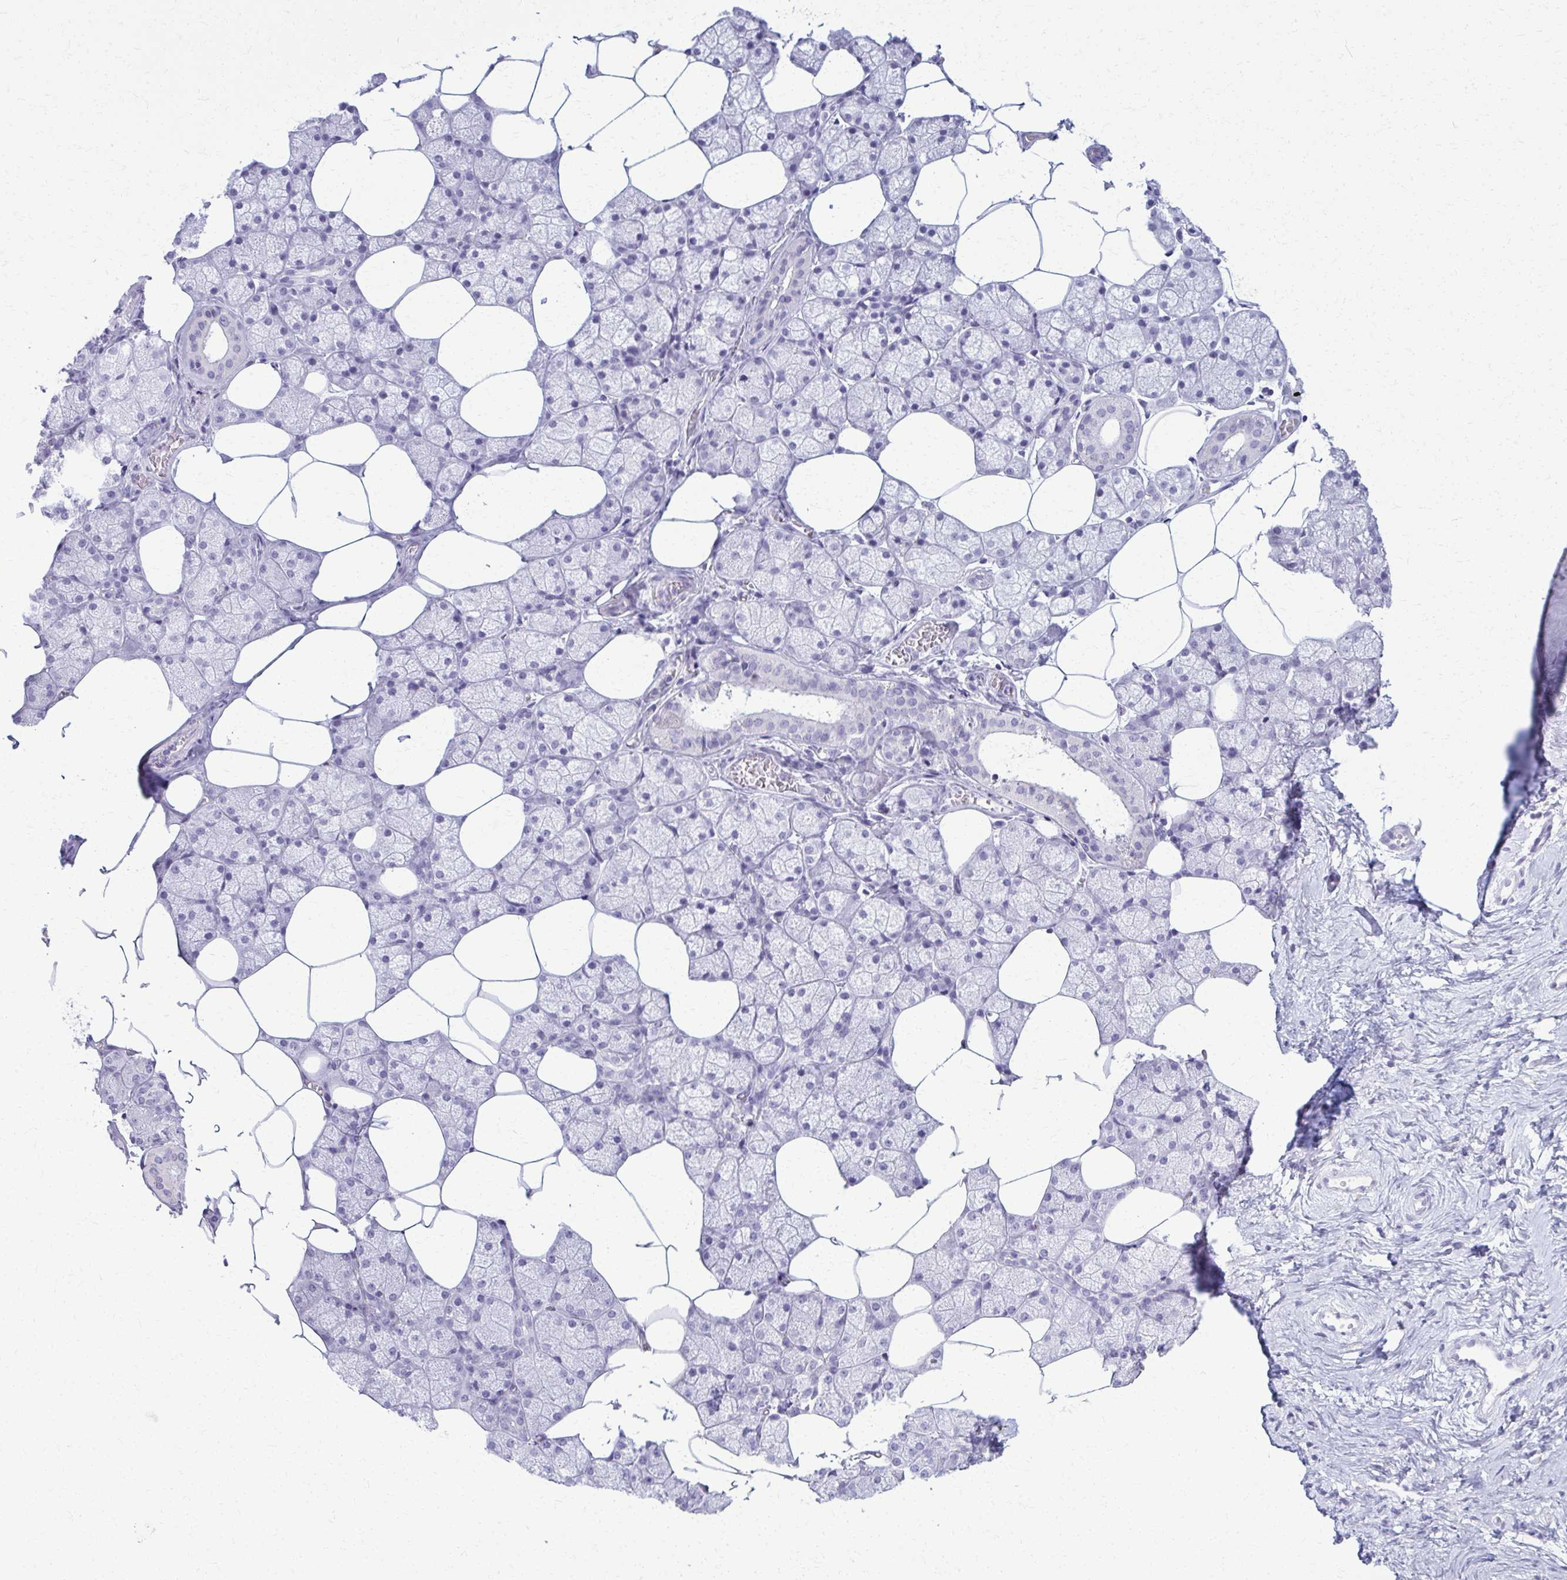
{"staining": {"intensity": "negative", "quantity": "none", "location": "none"}, "tissue": "salivary gland", "cell_type": "Glandular cells", "image_type": "normal", "snomed": [{"axis": "morphology", "description": "Normal tissue, NOS"}, {"axis": "topography", "description": "Salivary gland"}], "caption": "DAB (3,3'-diaminobenzidine) immunohistochemical staining of unremarkable human salivary gland demonstrates no significant staining in glandular cells. Nuclei are stained in blue.", "gene": "ACSM2A", "patient": {"sex": "female", "age": 43}}